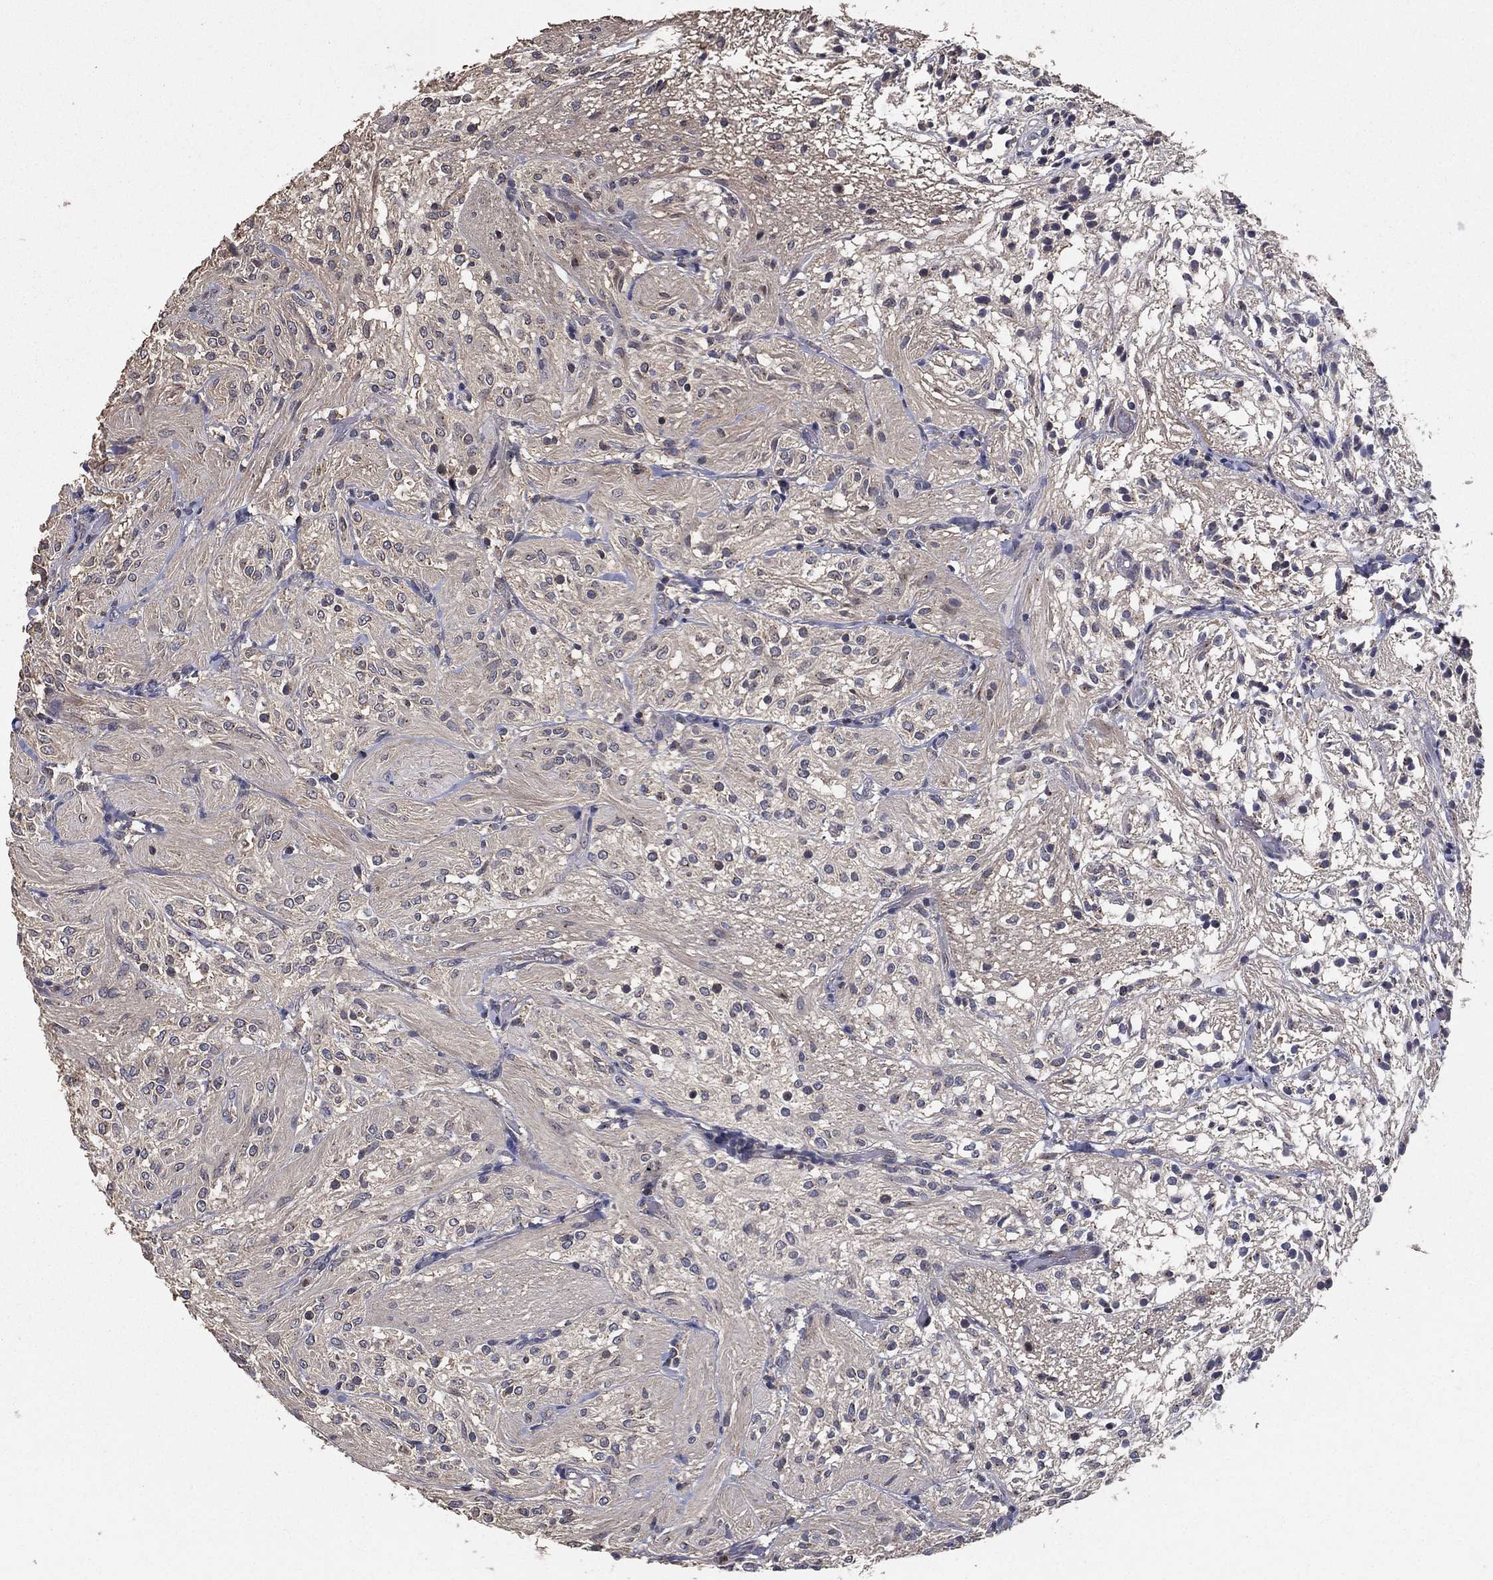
{"staining": {"intensity": "negative", "quantity": "none", "location": "none"}, "tissue": "glioma", "cell_type": "Tumor cells", "image_type": "cancer", "snomed": [{"axis": "morphology", "description": "Glioma, malignant, Low grade"}, {"axis": "topography", "description": "Brain"}], "caption": "This is a image of immunohistochemistry staining of malignant glioma (low-grade), which shows no positivity in tumor cells.", "gene": "PCNT", "patient": {"sex": "male", "age": 3}}